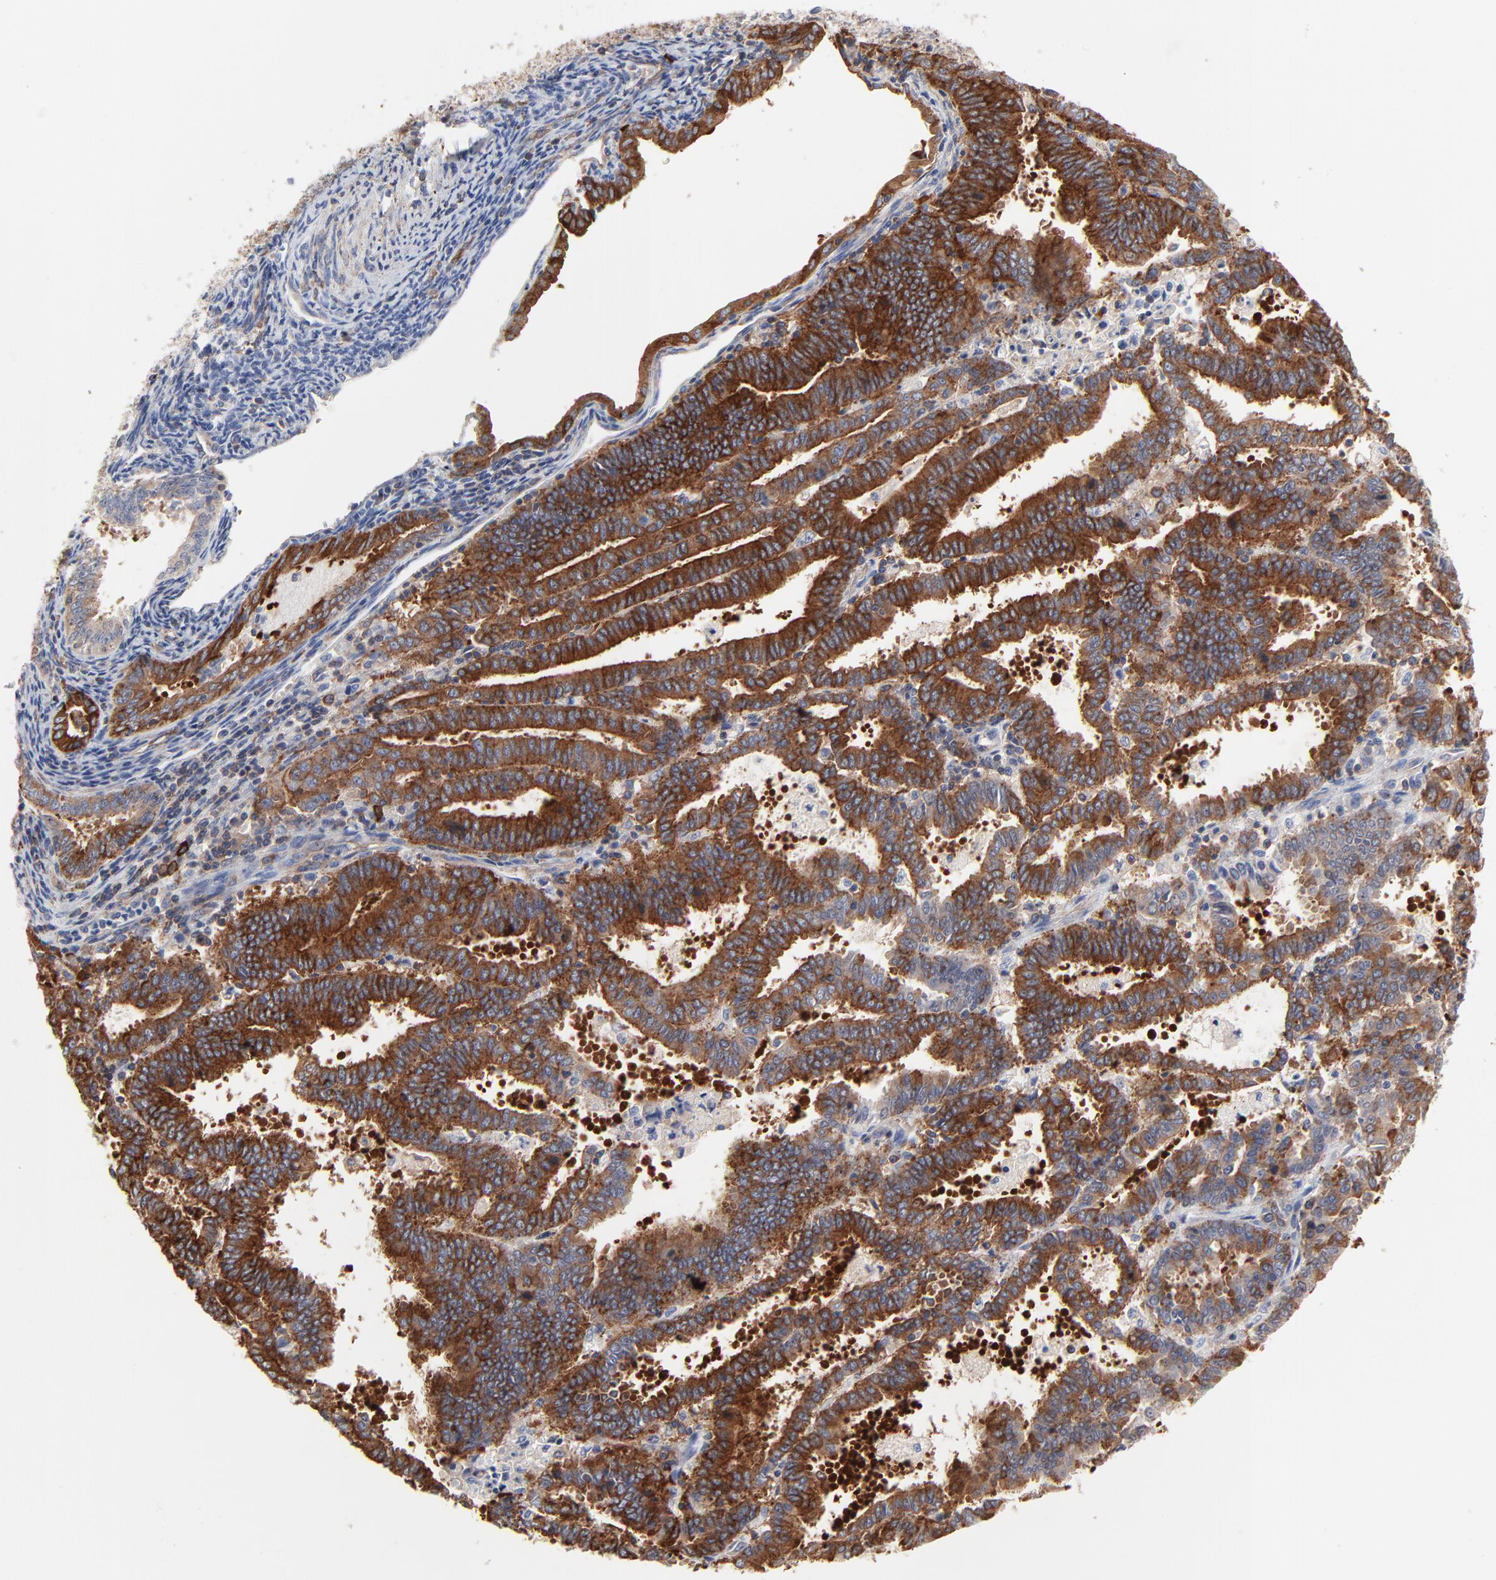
{"staining": {"intensity": "strong", "quantity": ">75%", "location": "cytoplasmic/membranous"}, "tissue": "endometrial cancer", "cell_type": "Tumor cells", "image_type": "cancer", "snomed": [{"axis": "morphology", "description": "Adenocarcinoma, NOS"}, {"axis": "topography", "description": "Uterus"}], "caption": "The image reveals a brown stain indicating the presence of a protein in the cytoplasmic/membranous of tumor cells in endometrial adenocarcinoma.", "gene": "CD2AP", "patient": {"sex": "female", "age": 83}}